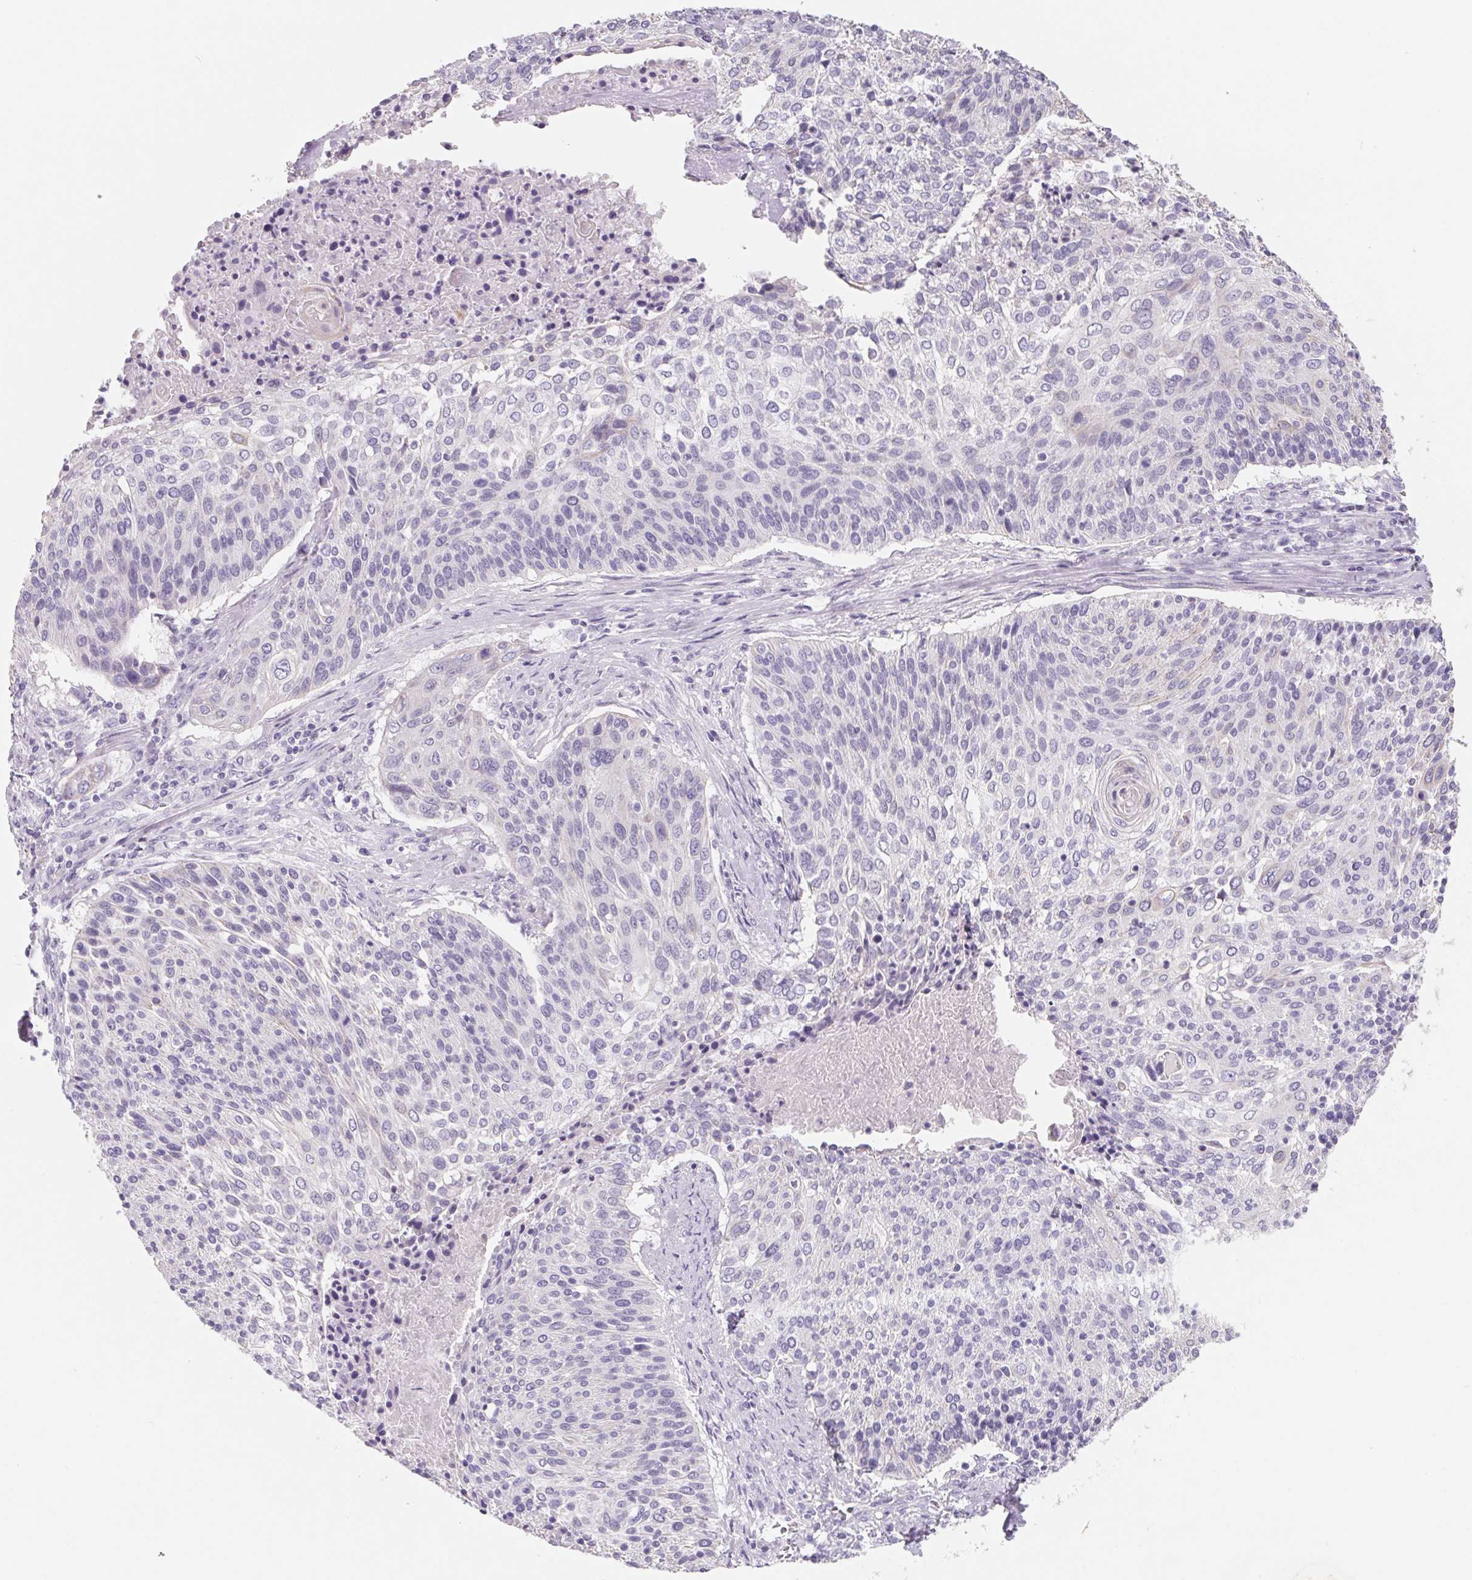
{"staining": {"intensity": "negative", "quantity": "none", "location": "none"}, "tissue": "cervical cancer", "cell_type": "Tumor cells", "image_type": "cancer", "snomed": [{"axis": "morphology", "description": "Squamous cell carcinoma, NOS"}, {"axis": "topography", "description": "Cervix"}], "caption": "Immunohistochemical staining of human cervical cancer shows no significant expression in tumor cells.", "gene": "FDX1", "patient": {"sex": "female", "age": 31}}